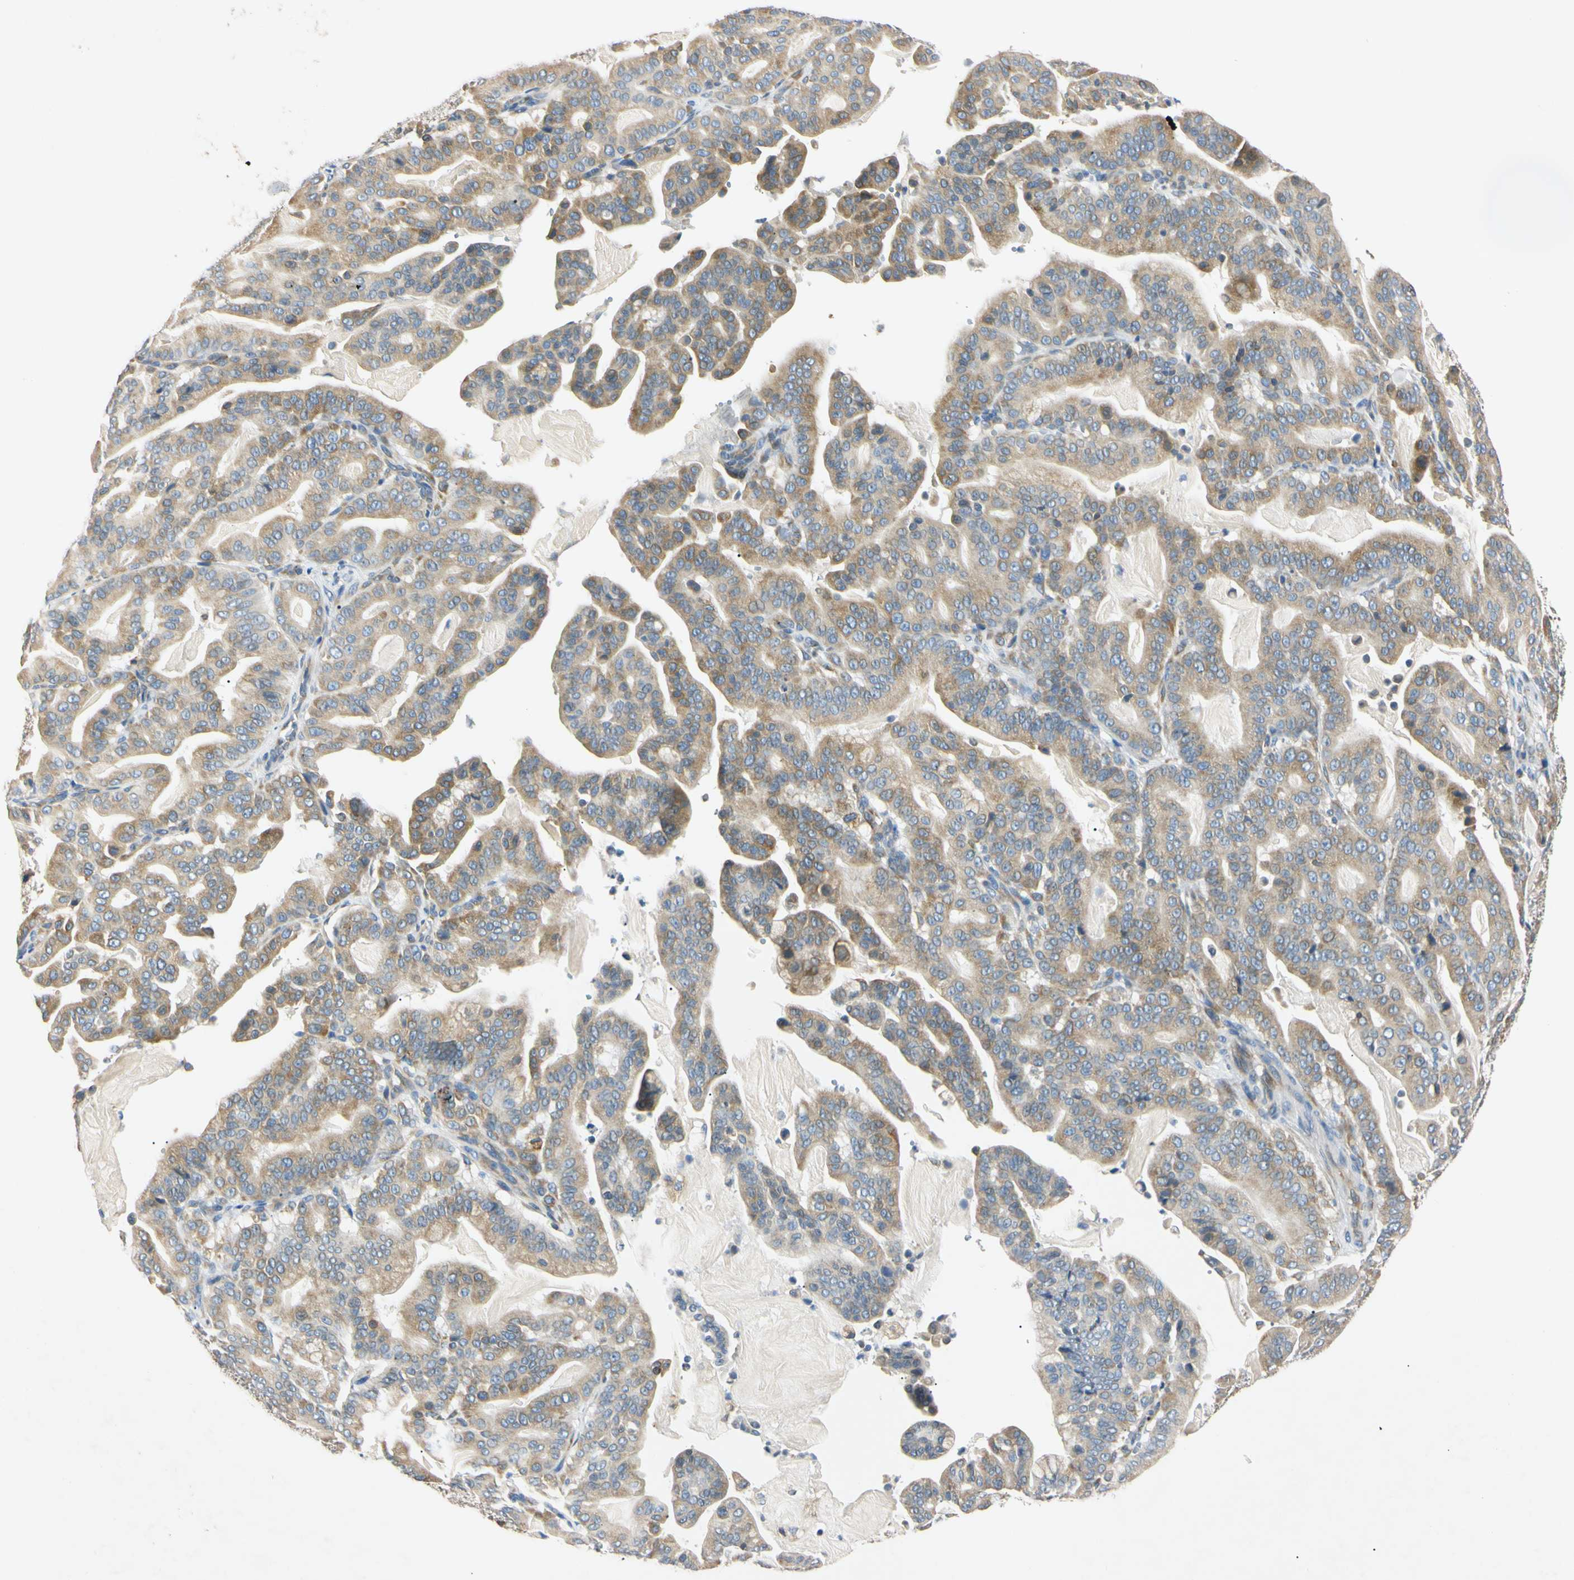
{"staining": {"intensity": "weak", "quantity": ">75%", "location": "cytoplasmic/membranous"}, "tissue": "pancreatic cancer", "cell_type": "Tumor cells", "image_type": "cancer", "snomed": [{"axis": "morphology", "description": "Adenocarcinoma, NOS"}, {"axis": "topography", "description": "Pancreas"}], "caption": "Immunohistochemical staining of adenocarcinoma (pancreatic) exhibits weak cytoplasmic/membranous protein staining in approximately >75% of tumor cells. The staining was performed using DAB, with brown indicating positive protein expression. Nuclei are stained blue with hematoxylin.", "gene": "DNAJB12", "patient": {"sex": "male", "age": 63}}